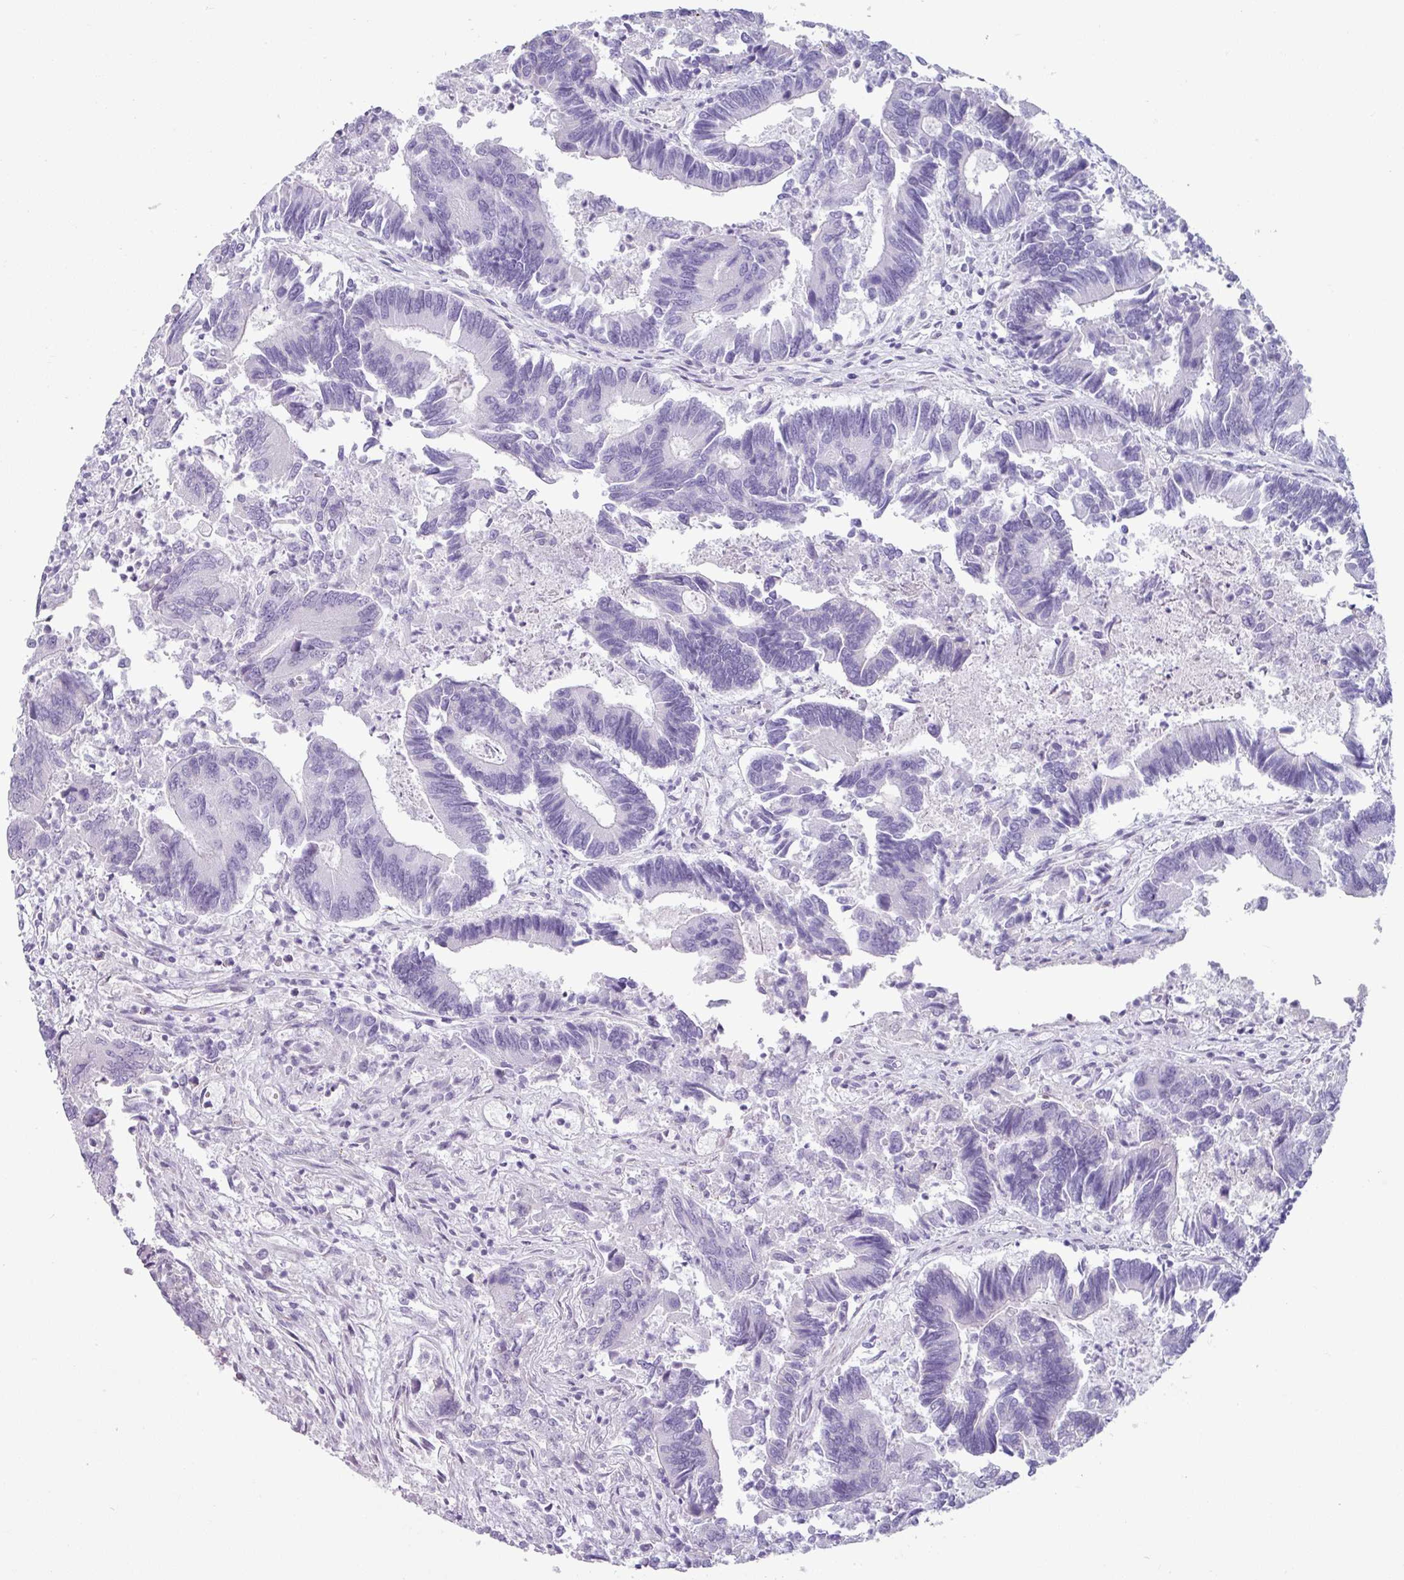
{"staining": {"intensity": "negative", "quantity": "none", "location": "none"}, "tissue": "colorectal cancer", "cell_type": "Tumor cells", "image_type": "cancer", "snomed": [{"axis": "morphology", "description": "Adenocarcinoma, NOS"}, {"axis": "topography", "description": "Colon"}], "caption": "An IHC photomicrograph of colorectal adenocarcinoma is shown. There is no staining in tumor cells of colorectal adenocarcinoma.", "gene": "CLCA1", "patient": {"sex": "female", "age": 67}}